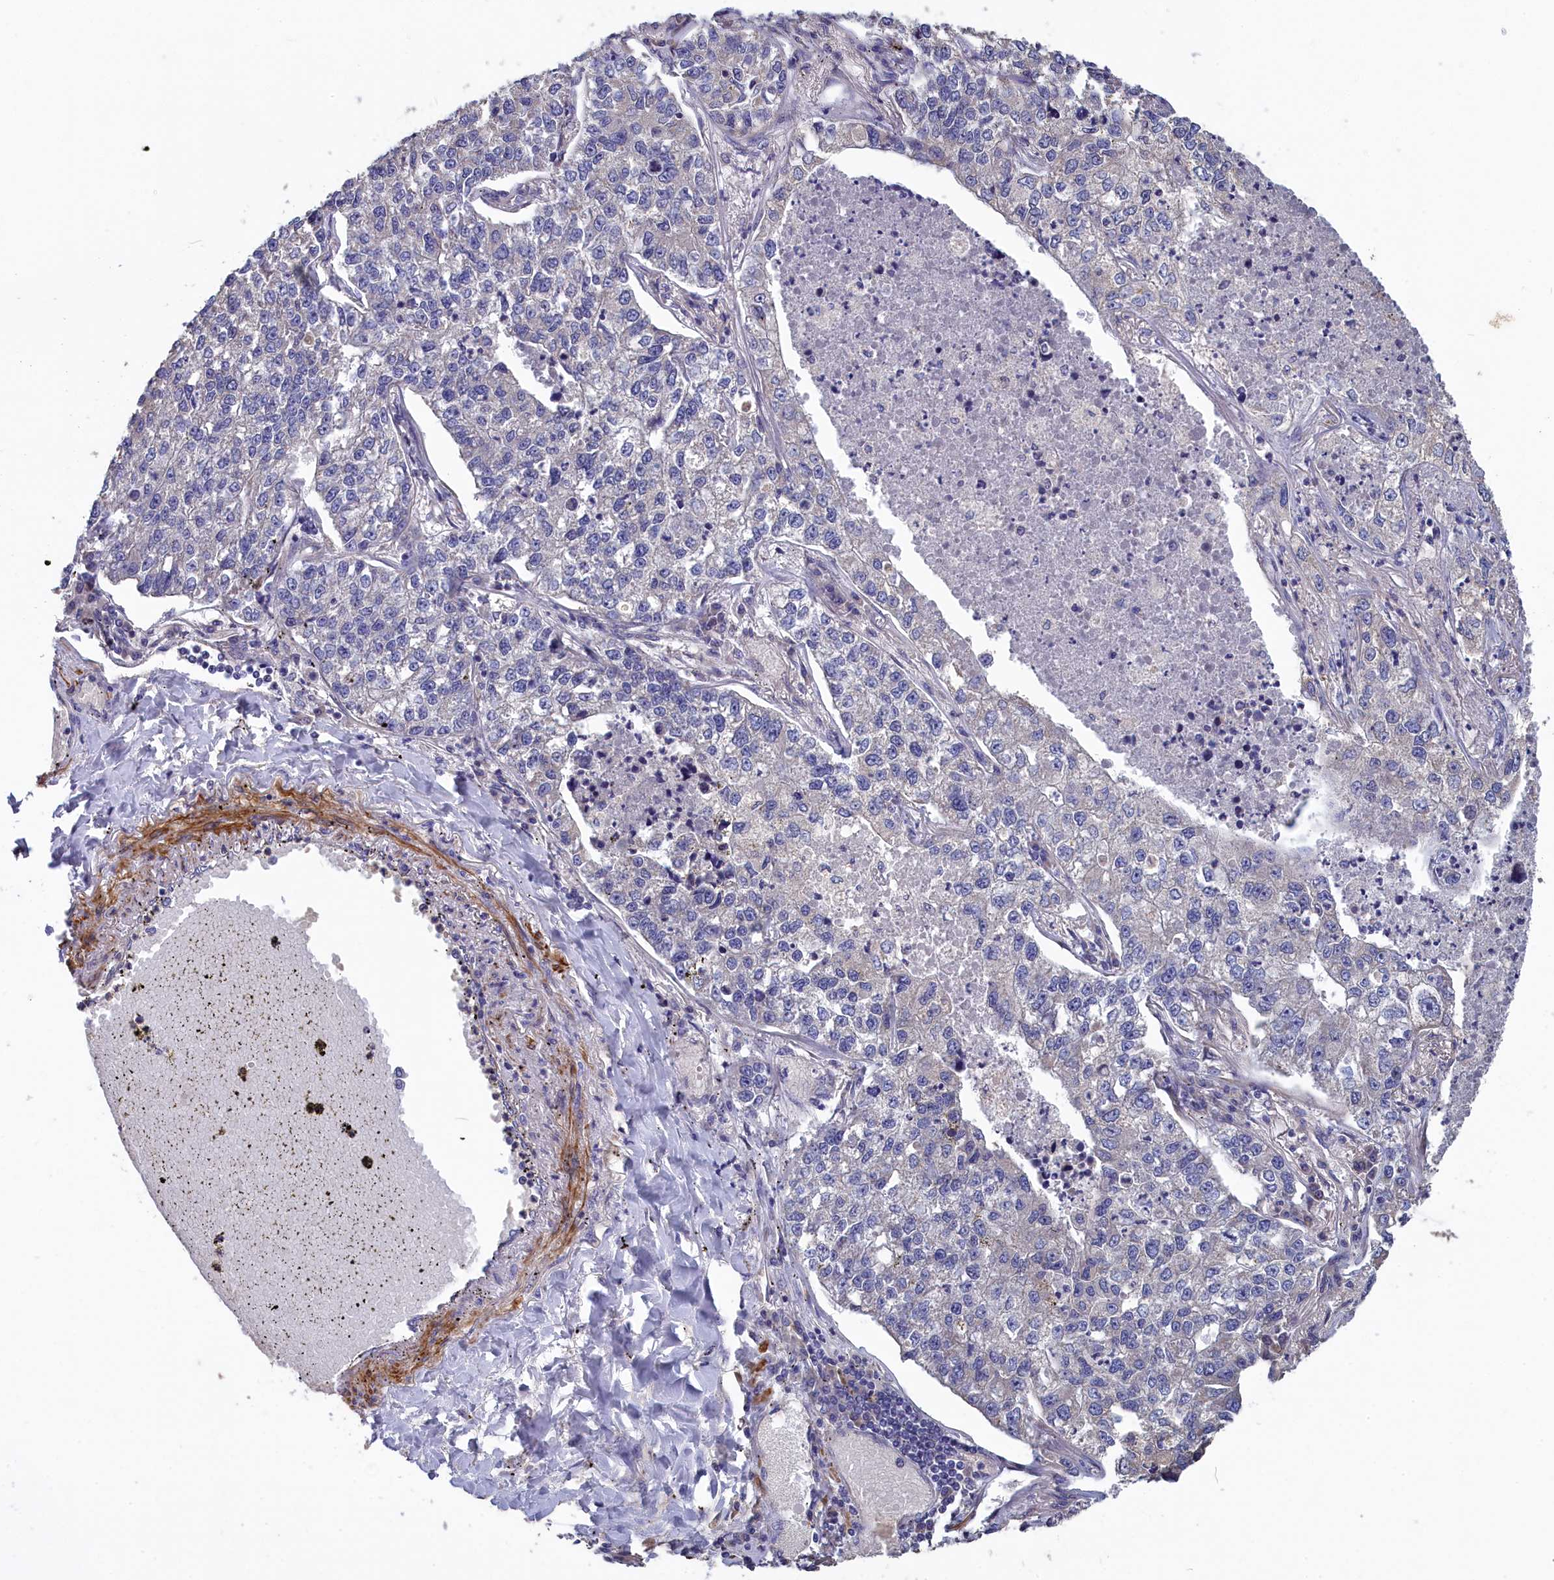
{"staining": {"intensity": "negative", "quantity": "none", "location": "none"}, "tissue": "lung cancer", "cell_type": "Tumor cells", "image_type": "cancer", "snomed": [{"axis": "morphology", "description": "Adenocarcinoma, NOS"}, {"axis": "topography", "description": "Lung"}], "caption": "Image shows no significant protein staining in tumor cells of lung adenocarcinoma.", "gene": "TUBGCP4", "patient": {"sex": "male", "age": 49}}